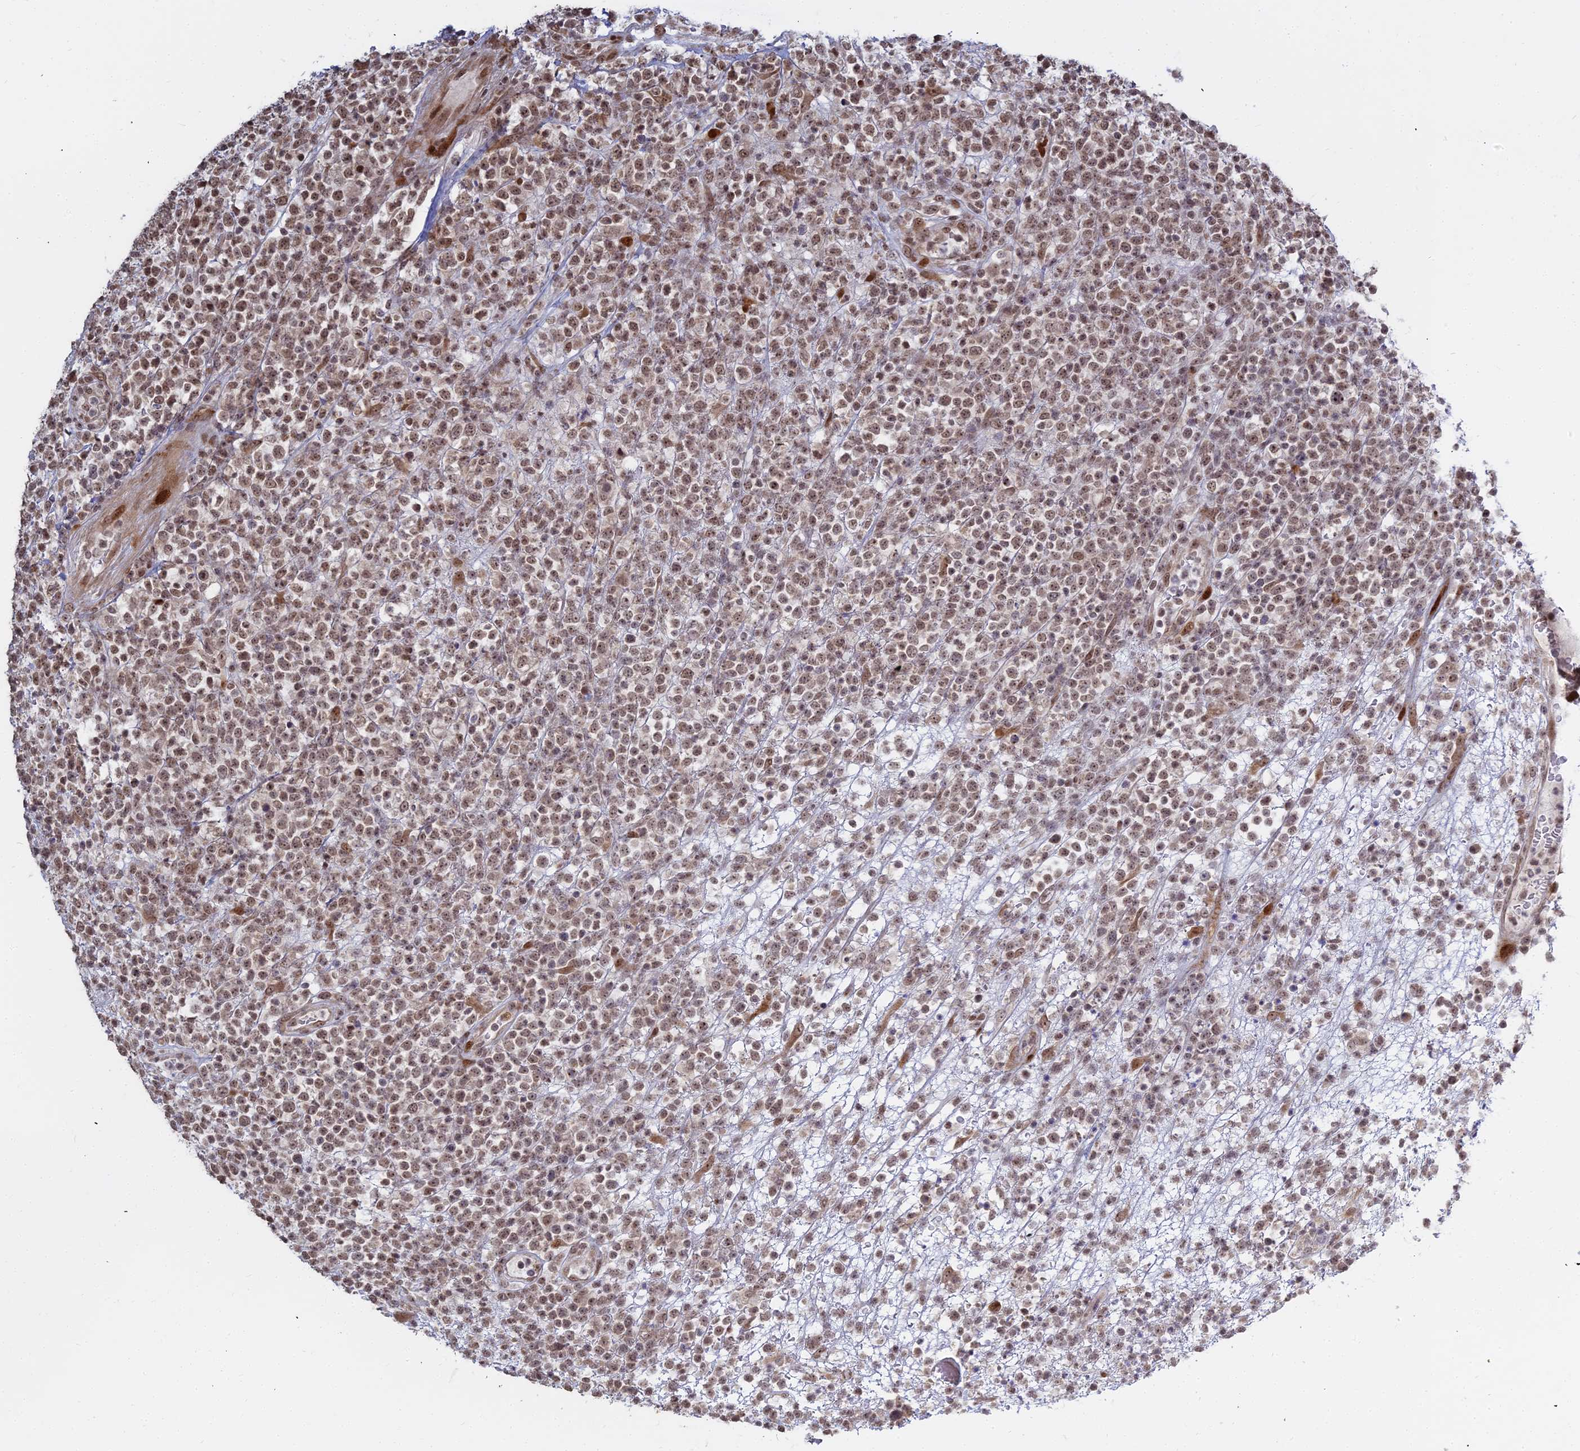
{"staining": {"intensity": "moderate", "quantity": ">75%", "location": "nuclear"}, "tissue": "lymphoma", "cell_type": "Tumor cells", "image_type": "cancer", "snomed": [{"axis": "morphology", "description": "Malignant lymphoma, non-Hodgkin's type, High grade"}, {"axis": "topography", "description": "Colon"}], "caption": "Tumor cells display moderate nuclear staining in about >75% of cells in high-grade malignant lymphoma, non-Hodgkin's type.", "gene": "ABCA2", "patient": {"sex": "female", "age": 53}}